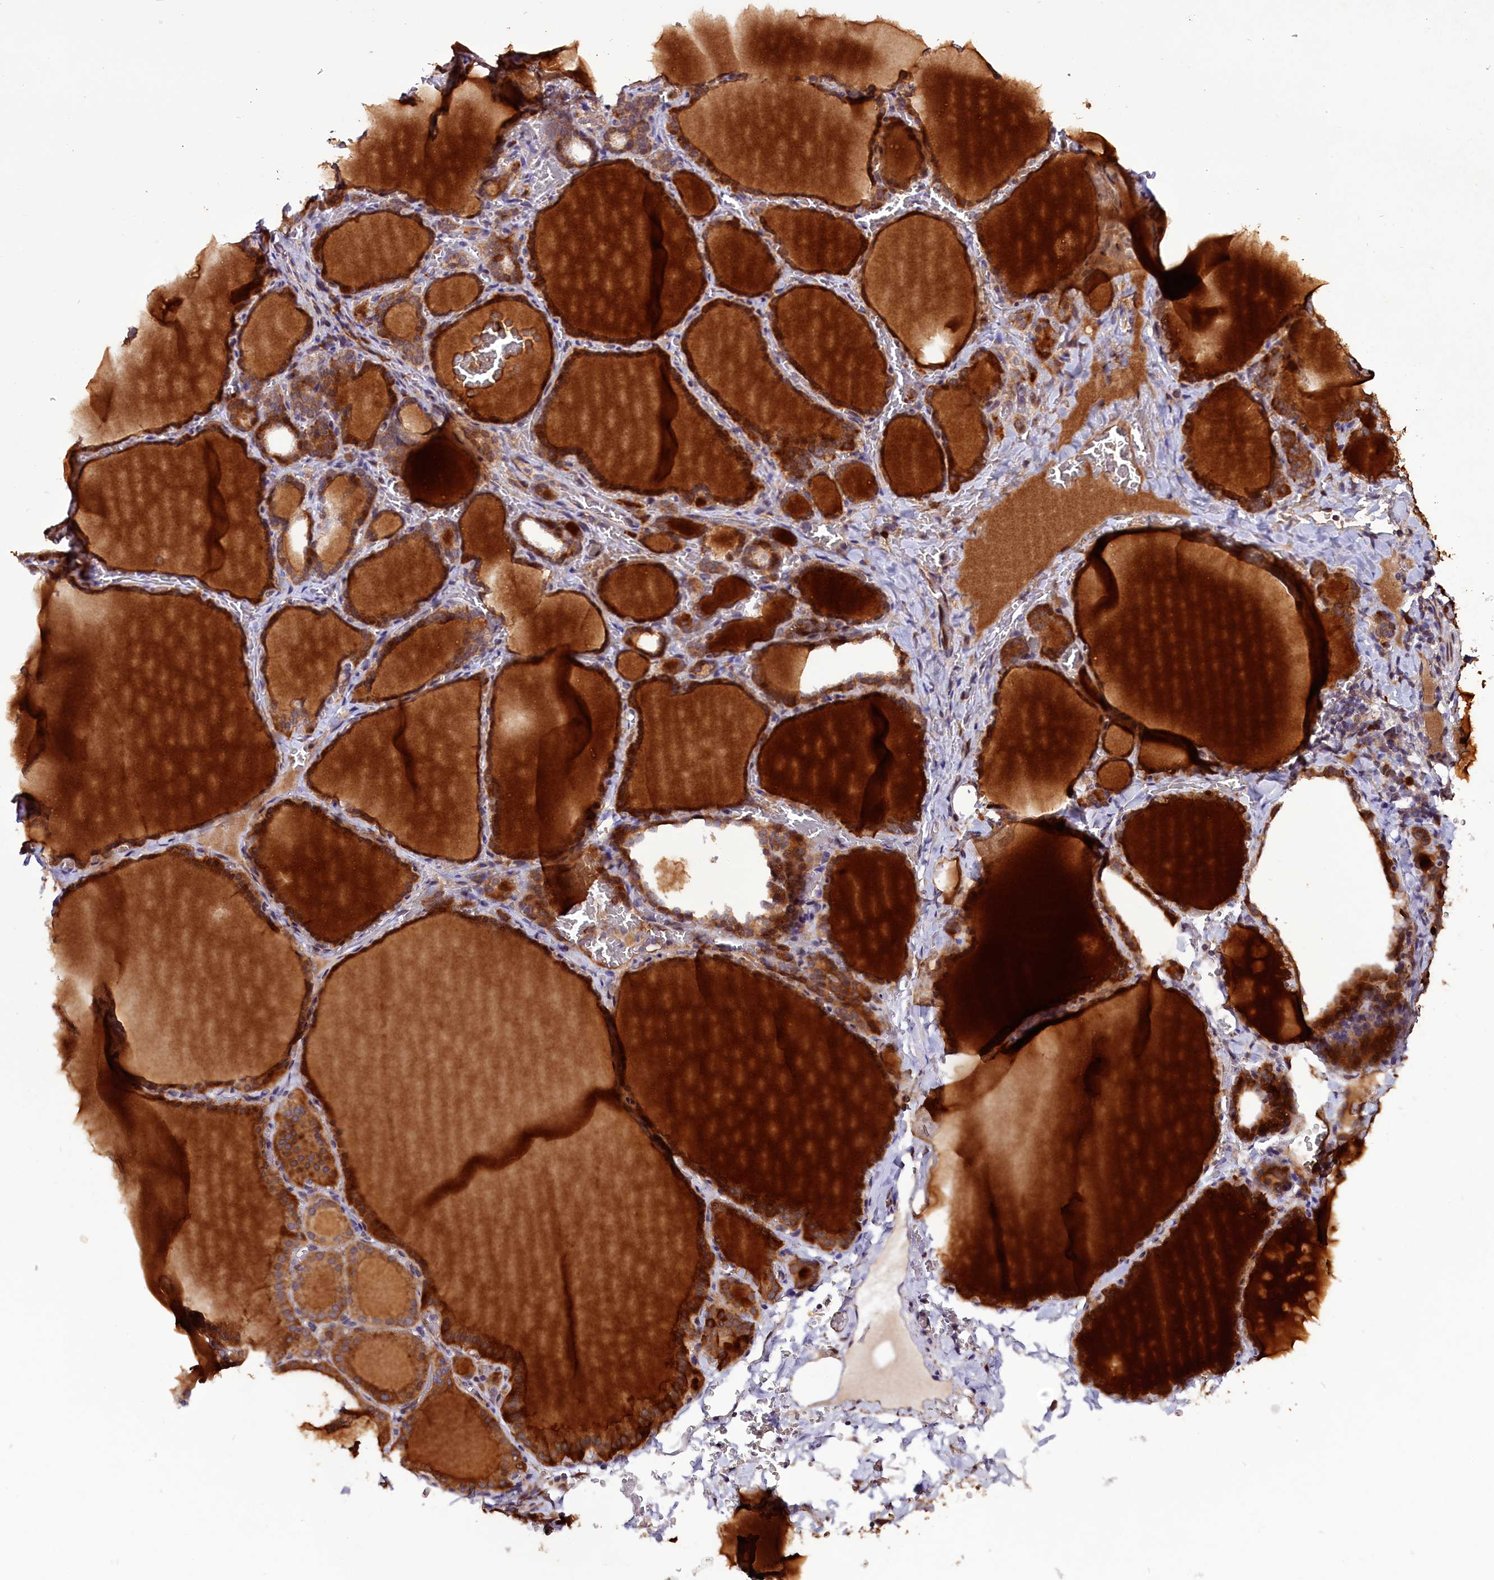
{"staining": {"intensity": "strong", "quantity": ">75%", "location": "cytoplasmic/membranous"}, "tissue": "thyroid gland", "cell_type": "Glandular cells", "image_type": "normal", "snomed": [{"axis": "morphology", "description": "Normal tissue, NOS"}, {"axis": "topography", "description": "Thyroid gland"}], "caption": "Thyroid gland stained with DAB (3,3'-diaminobenzidine) immunohistochemistry reveals high levels of strong cytoplasmic/membranous expression in about >75% of glandular cells.", "gene": "RPUSD2", "patient": {"sex": "female", "age": 39}}